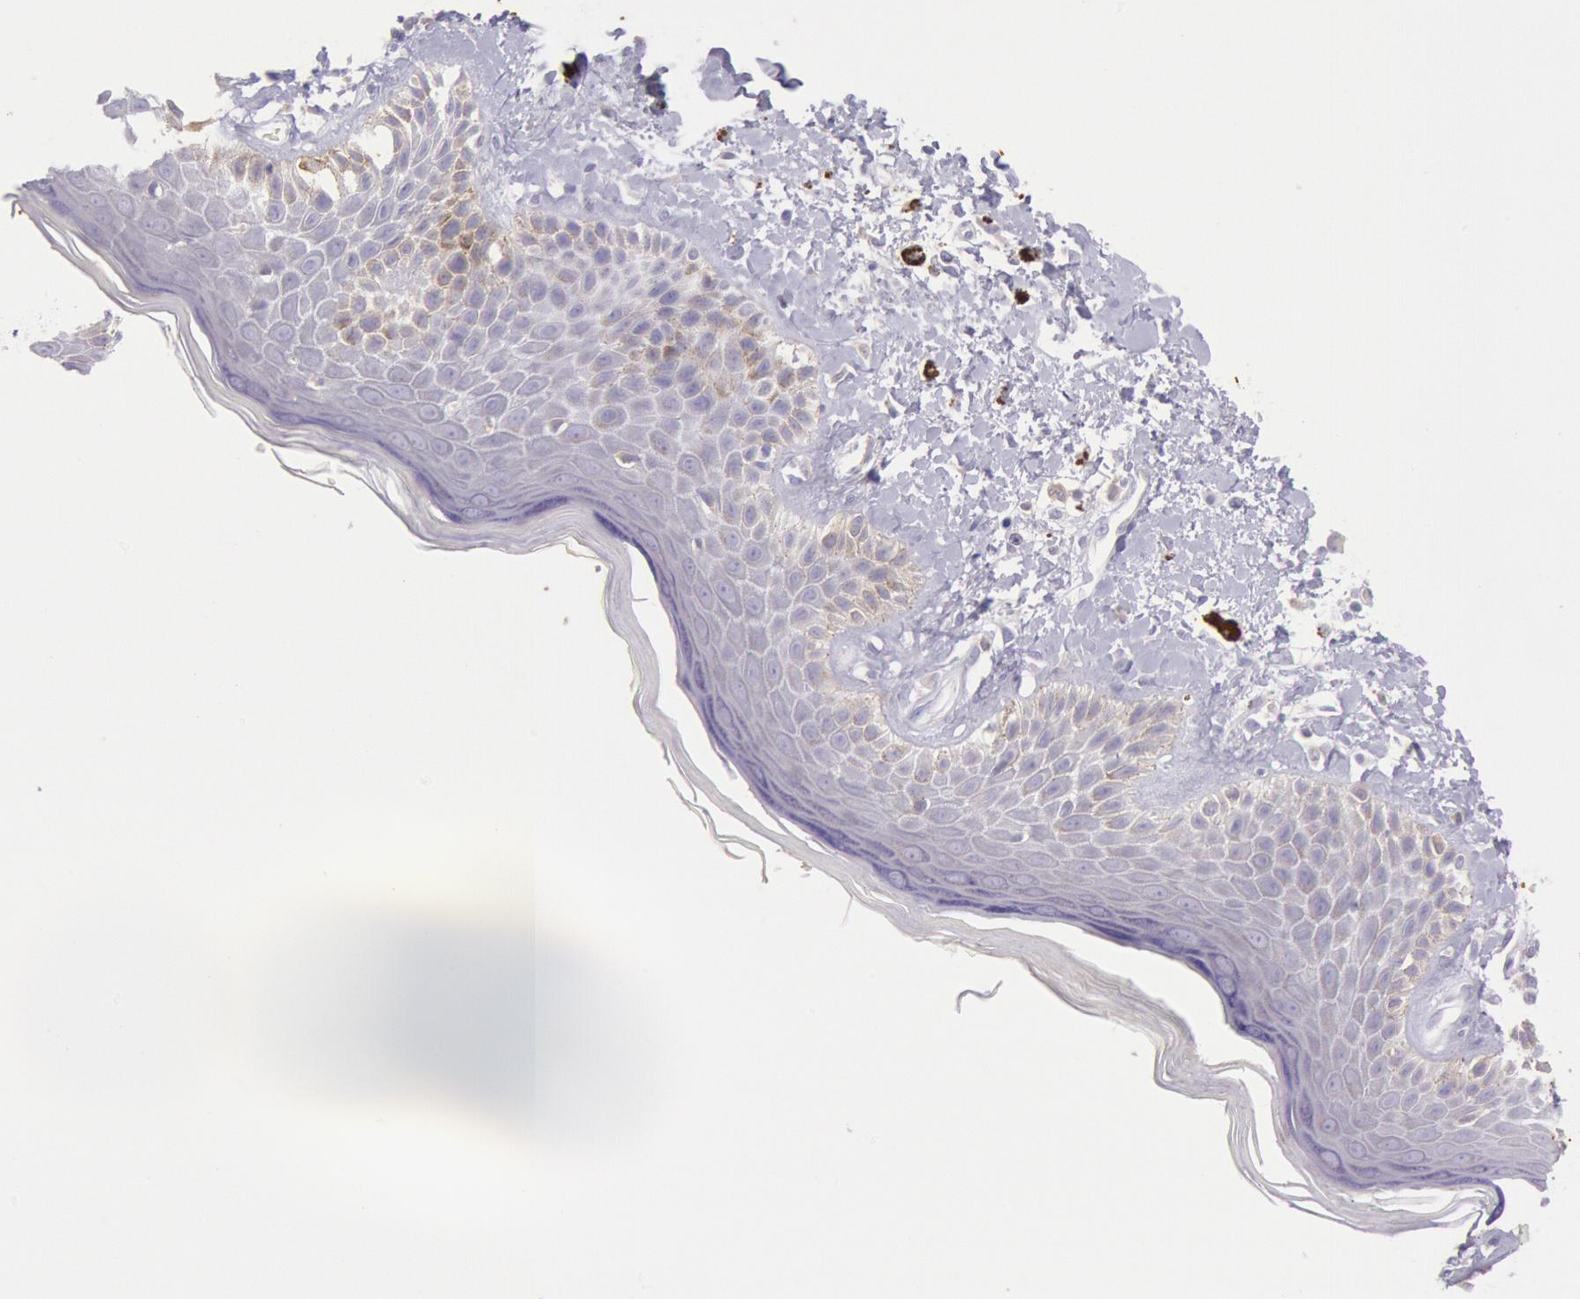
{"staining": {"intensity": "negative", "quantity": "none", "location": "none"}, "tissue": "skin", "cell_type": "Epidermal cells", "image_type": "normal", "snomed": [{"axis": "morphology", "description": "Normal tissue, NOS"}, {"axis": "topography", "description": "Anal"}], "caption": "Unremarkable skin was stained to show a protein in brown. There is no significant staining in epidermal cells. (DAB (3,3'-diaminobenzidine) immunohistochemistry (IHC) visualized using brightfield microscopy, high magnification).", "gene": "MYH1", "patient": {"sex": "female", "age": 78}}